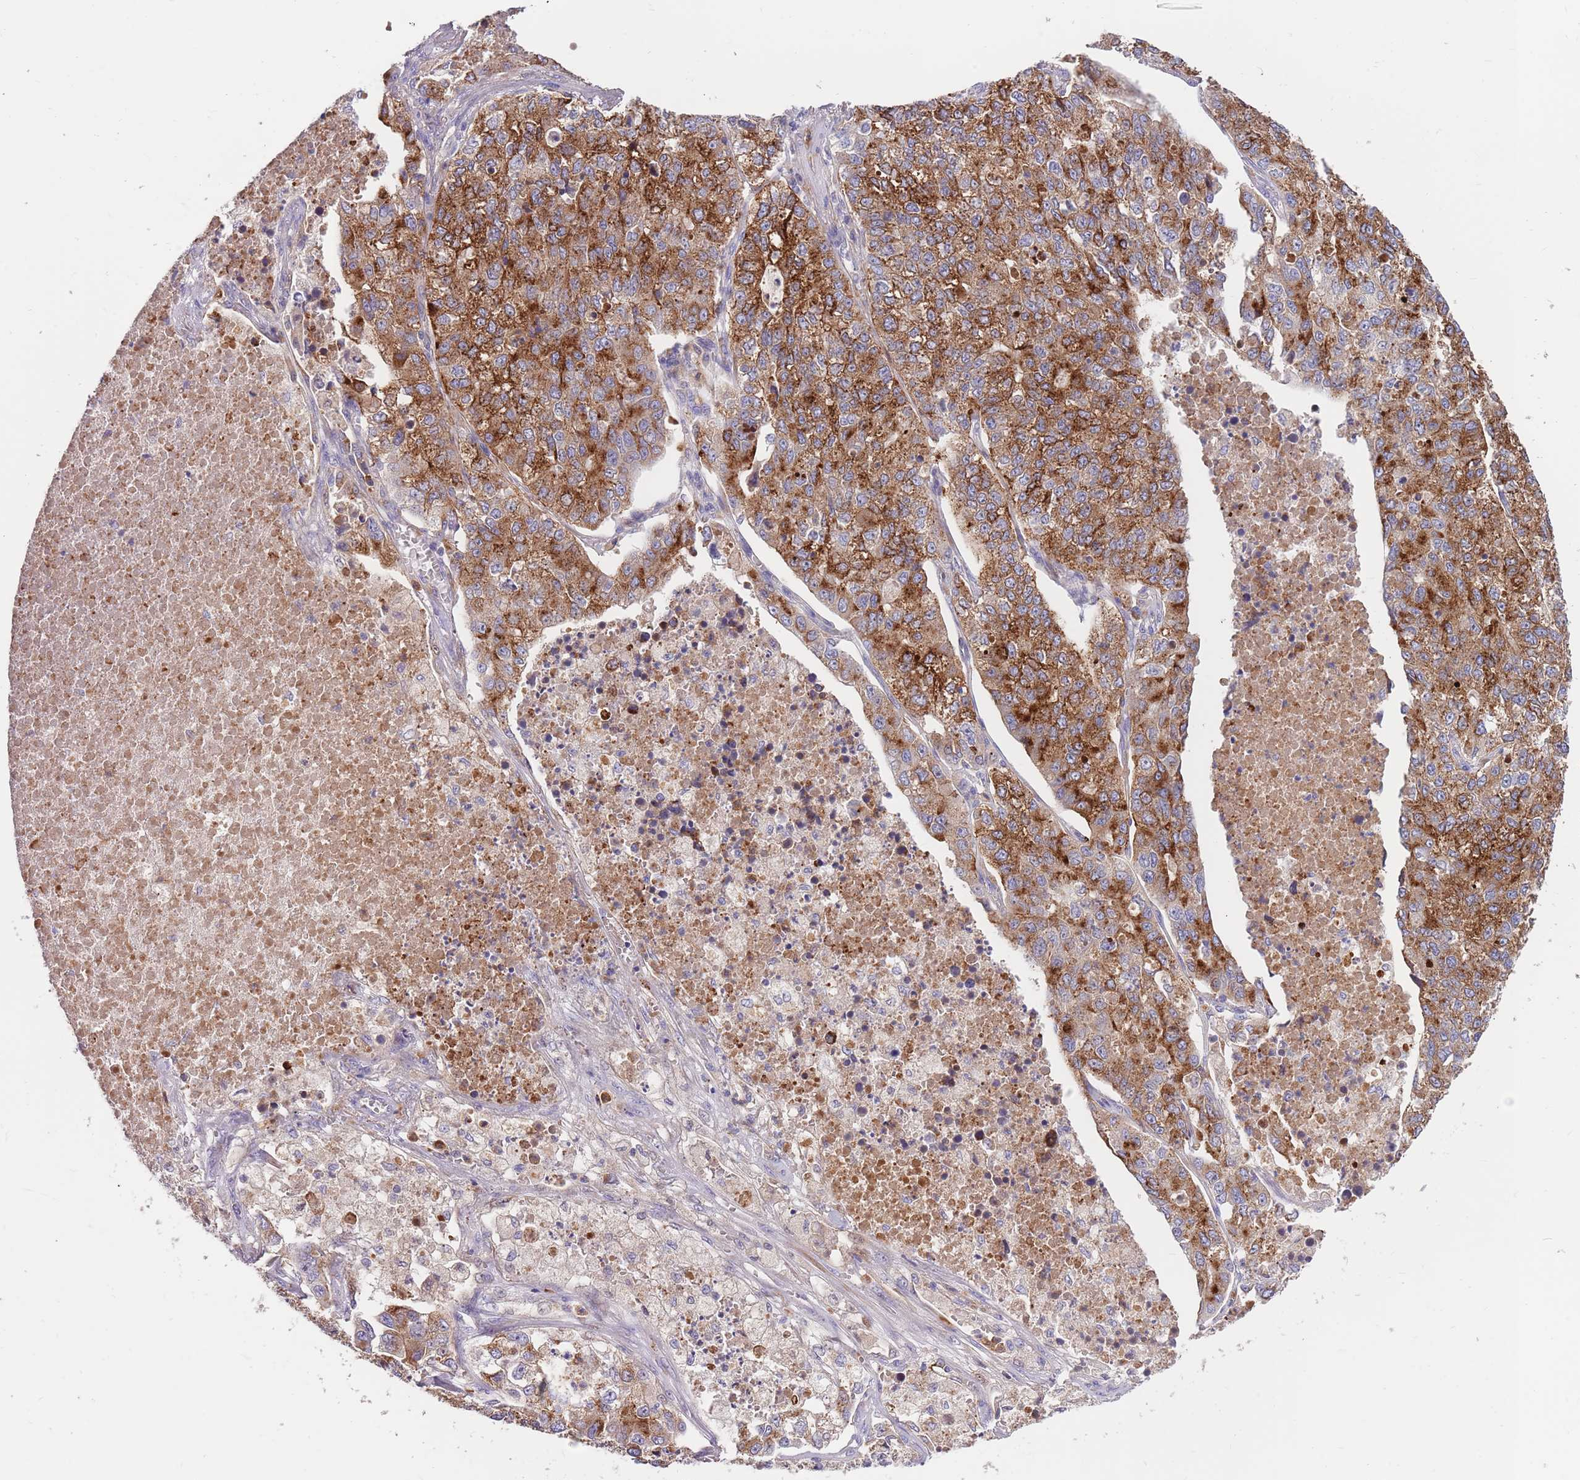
{"staining": {"intensity": "strong", "quantity": ">75%", "location": "cytoplasmic/membranous"}, "tissue": "lung cancer", "cell_type": "Tumor cells", "image_type": "cancer", "snomed": [{"axis": "morphology", "description": "Adenocarcinoma, NOS"}, {"axis": "topography", "description": "Lung"}], "caption": "Brown immunohistochemical staining in human lung cancer (adenocarcinoma) displays strong cytoplasmic/membranous positivity in approximately >75% of tumor cells.", "gene": "BORCS5", "patient": {"sex": "male", "age": 49}}